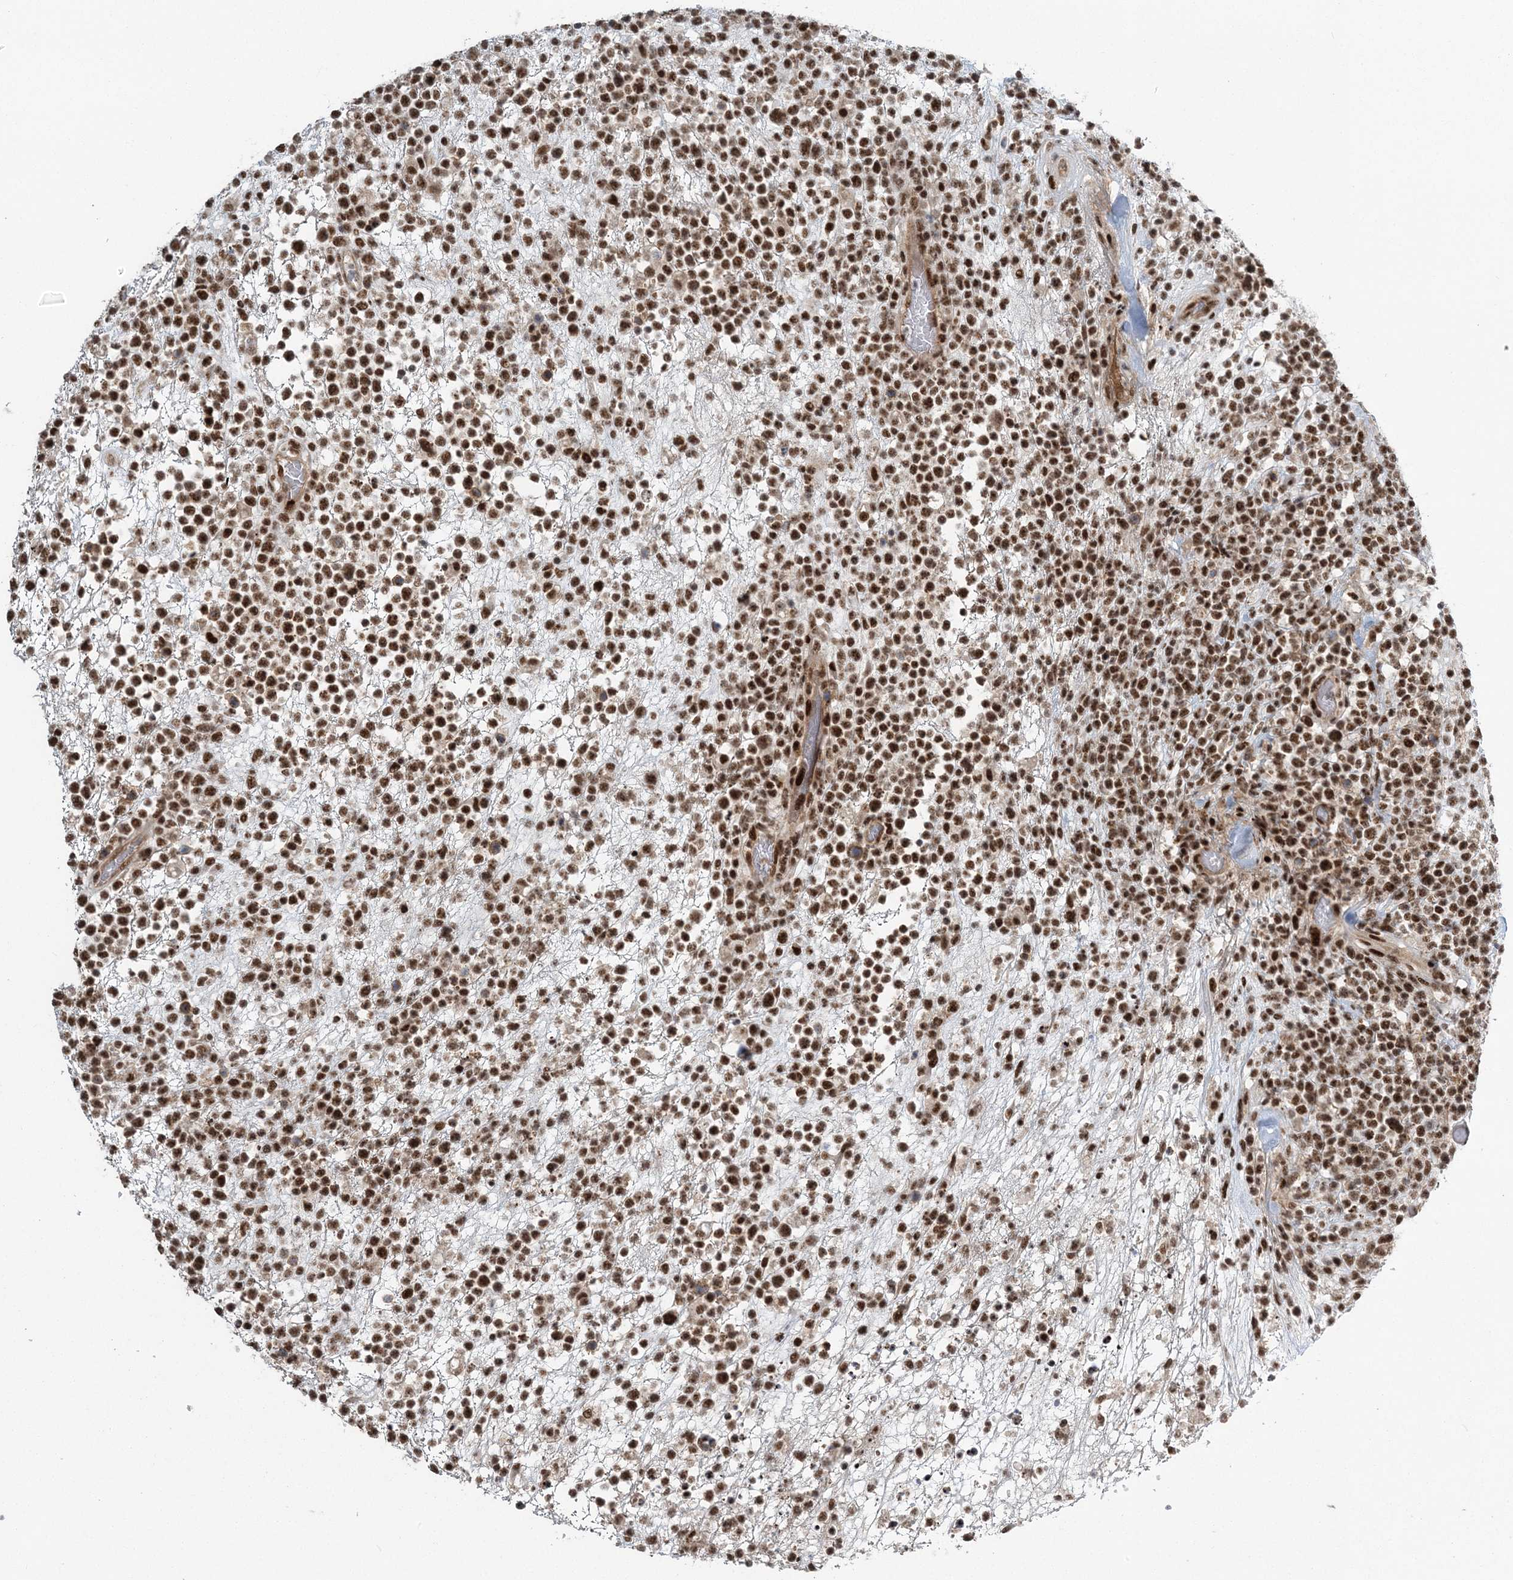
{"staining": {"intensity": "strong", "quantity": ">75%", "location": "nuclear"}, "tissue": "lymphoma", "cell_type": "Tumor cells", "image_type": "cancer", "snomed": [{"axis": "morphology", "description": "Malignant lymphoma, non-Hodgkin's type, High grade"}, {"axis": "topography", "description": "Colon"}], "caption": "Immunohistochemical staining of lymphoma shows high levels of strong nuclear expression in about >75% of tumor cells. (DAB (3,3'-diaminobenzidine) IHC with brightfield microscopy, high magnification).", "gene": "CWC22", "patient": {"sex": "female", "age": 53}}